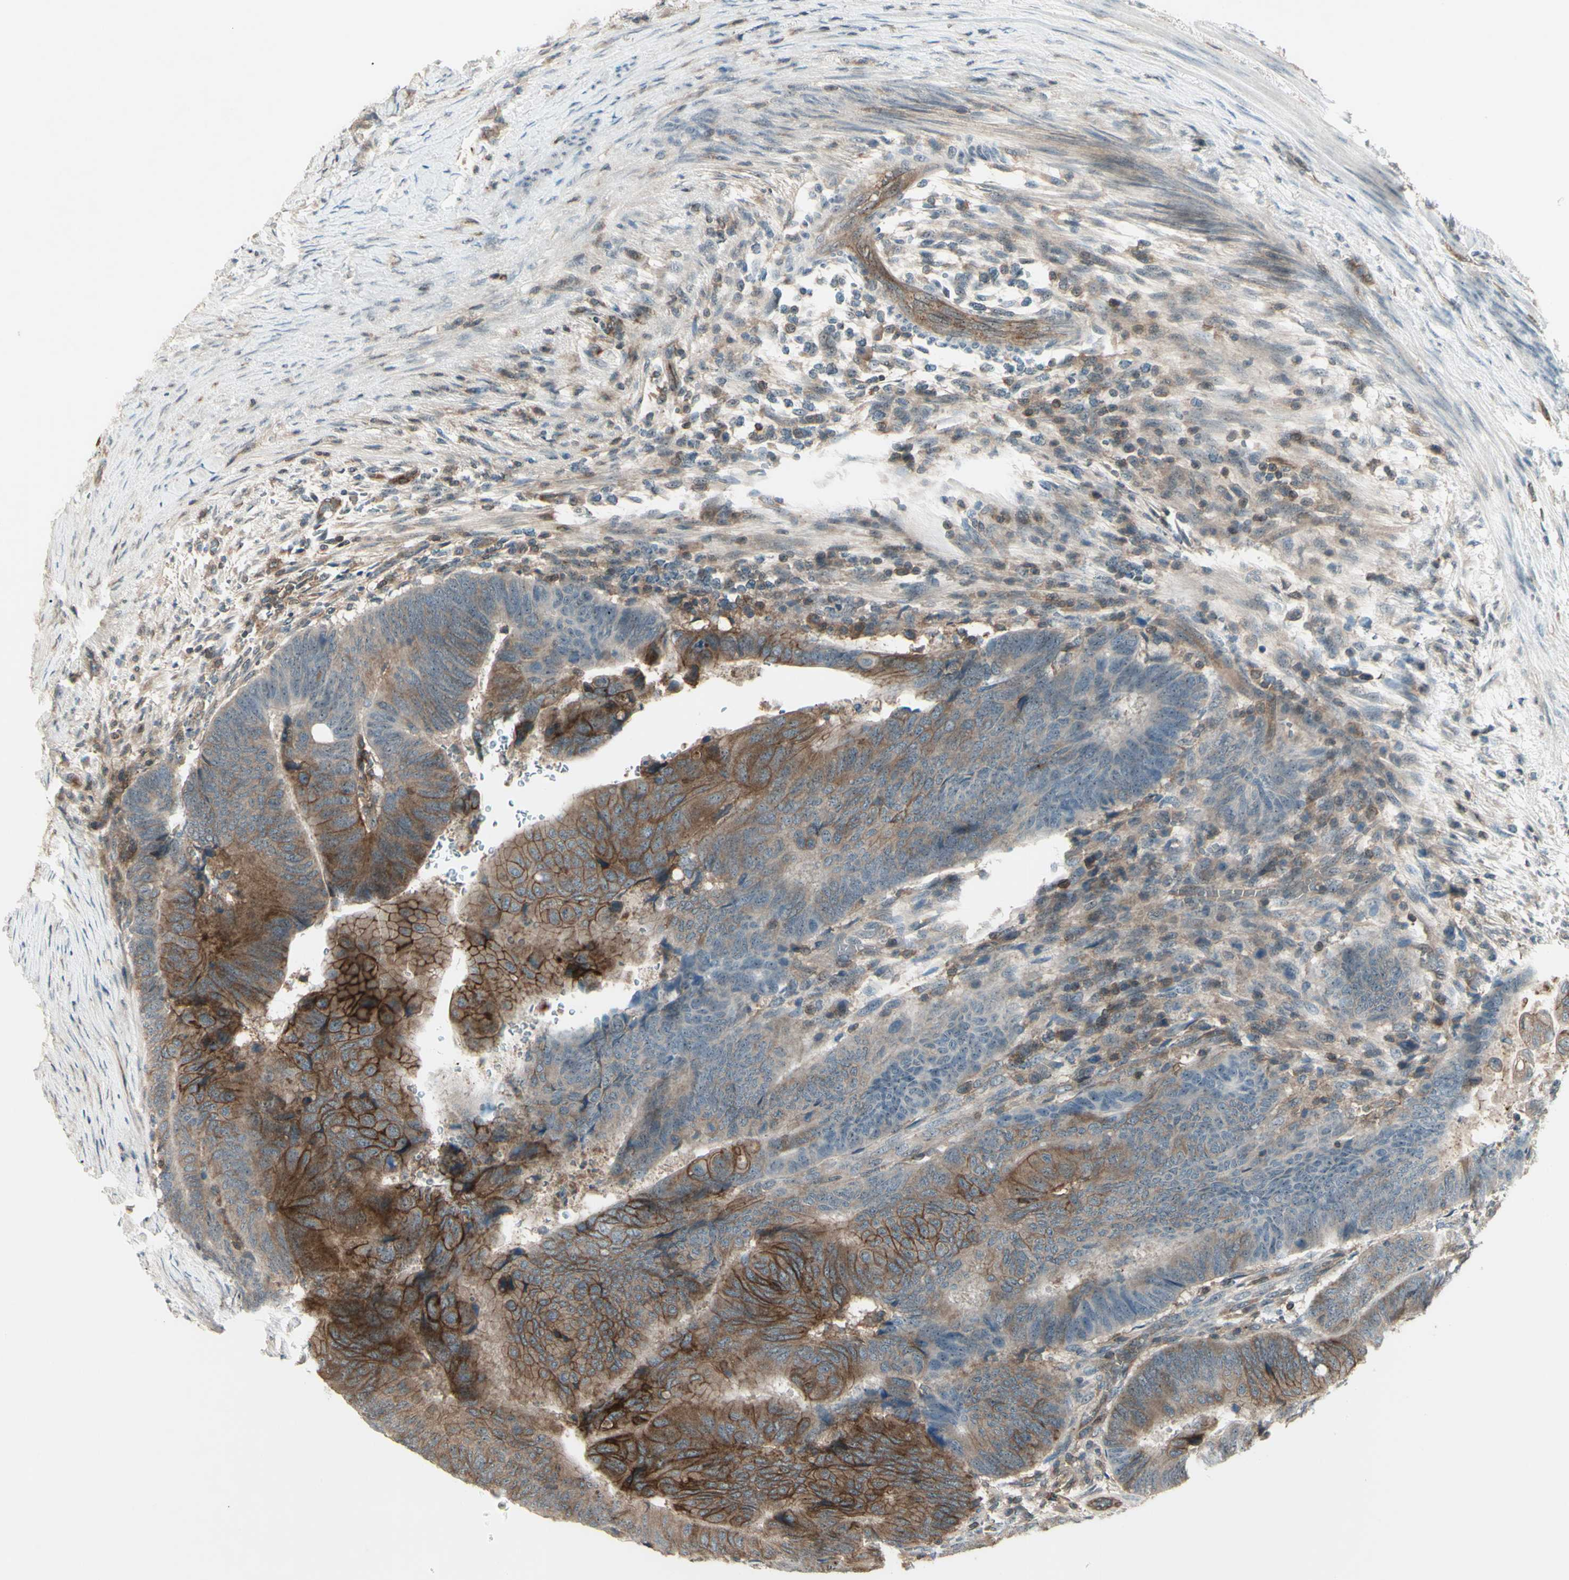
{"staining": {"intensity": "strong", "quantity": "25%-75%", "location": "cytoplasmic/membranous"}, "tissue": "colorectal cancer", "cell_type": "Tumor cells", "image_type": "cancer", "snomed": [{"axis": "morphology", "description": "Normal tissue, NOS"}, {"axis": "morphology", "description": "Adenocarcinoma, NOS"}, {"axis": "topography", "description": "Rectum"}, {"axis": "topography", "description": "Peripheral nerve tissue"}], "caption": "Human adenocarcinoma (colorectal) stained with a protein marker exhibits strong staining in tumor cells.", "gene": "FXYD5", "patient": {"sex": "male", "age": 92}}